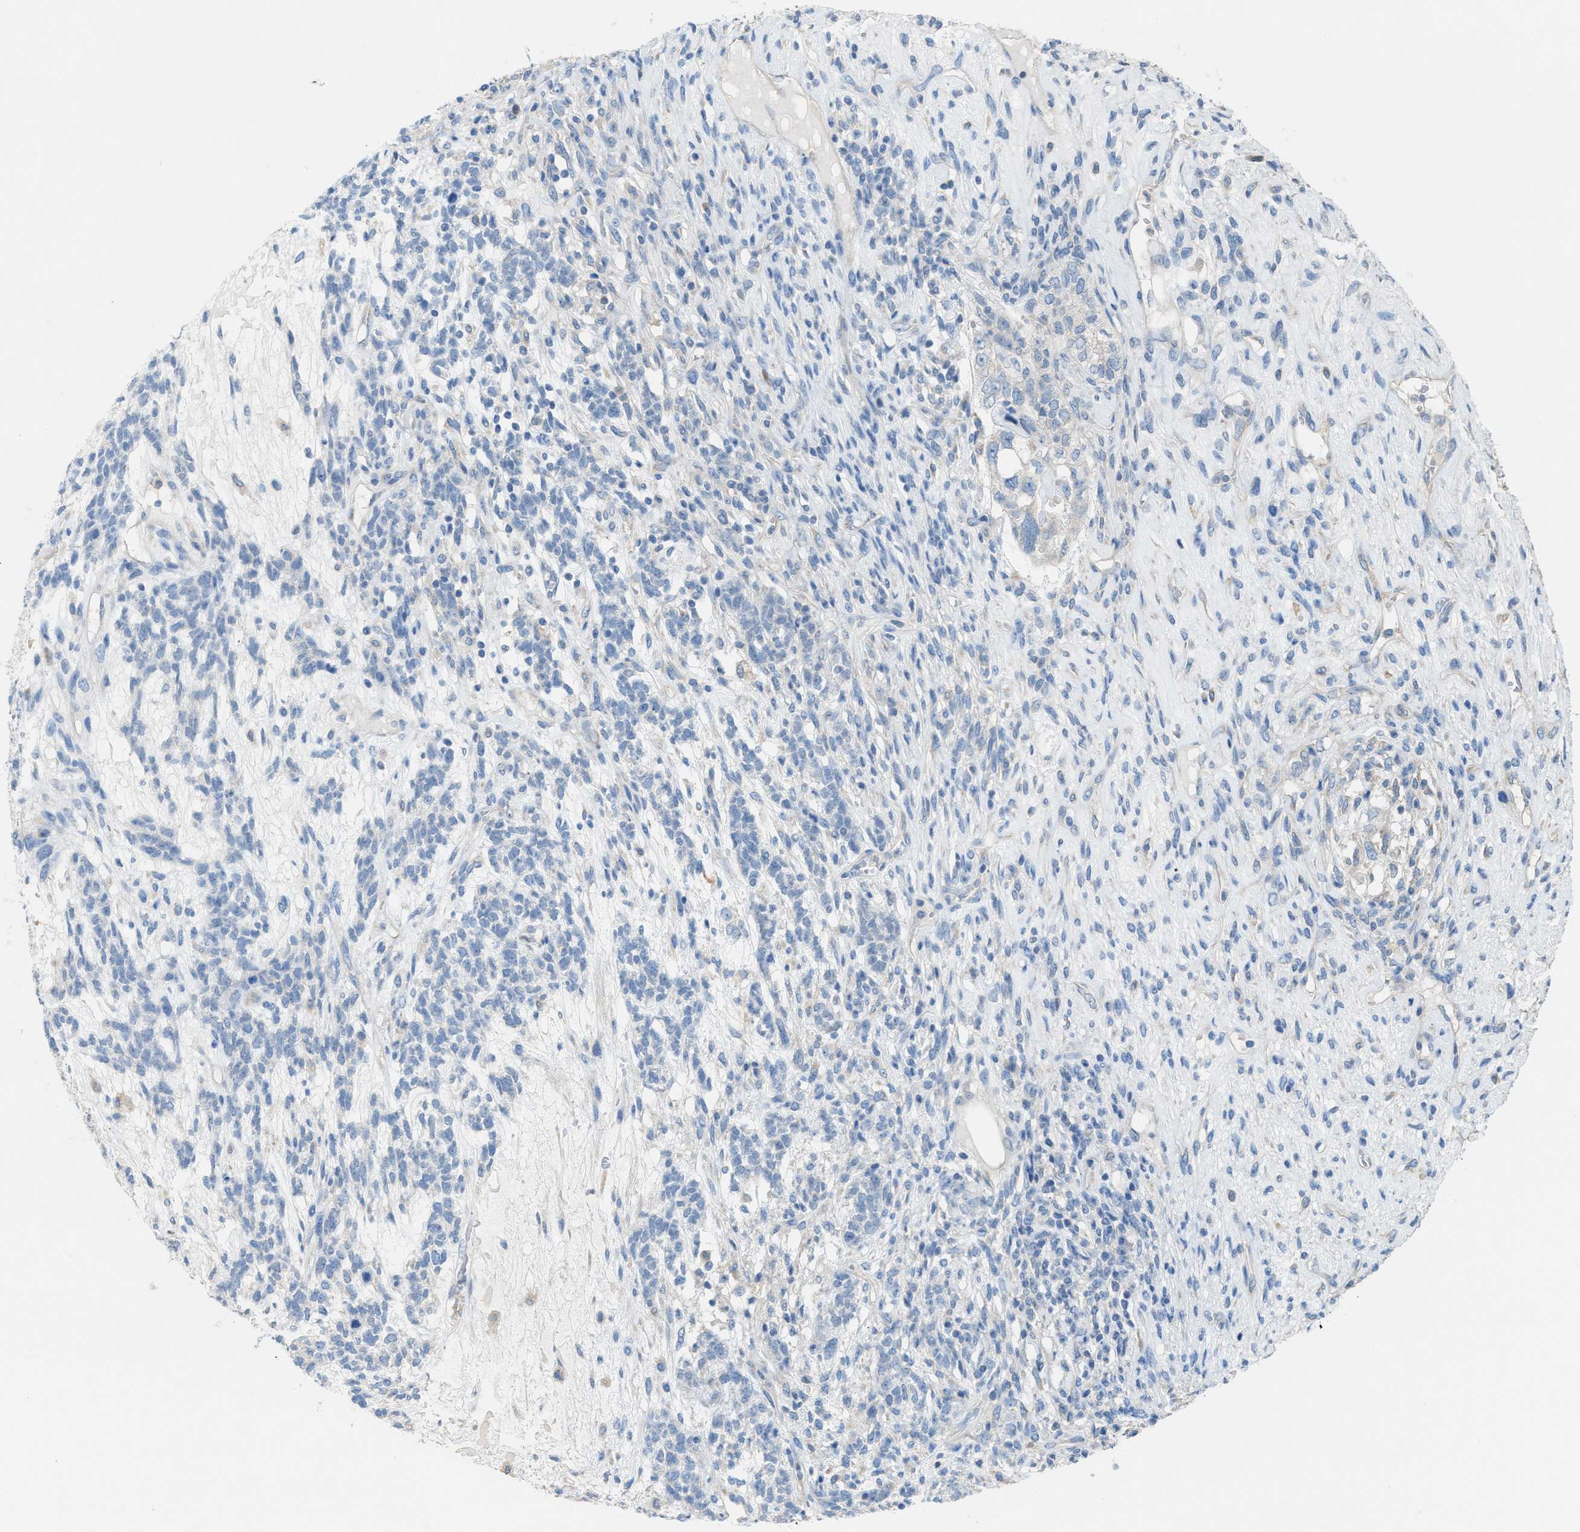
{"staining": {"intensity": "negative", "quantity": "none", "location": "none"}, "tissue": "testis cancer", "cell_type": "Tumor cells", "image_type": "cancer", "snomed": [{"axis": "morphology", "description": "Seminoma, NOS"}, {"axis": "topography", "description": "Testis"}], "caption": "This histopathology image is of seminoma (testis) stained with immunohistochemistry (IHC) to label a protein in brown with the nuclei are counter-stained blue. There is no expression in tumor cells.", "gene": "NQO2", "patient": {"sex": "male", "age": 28}}